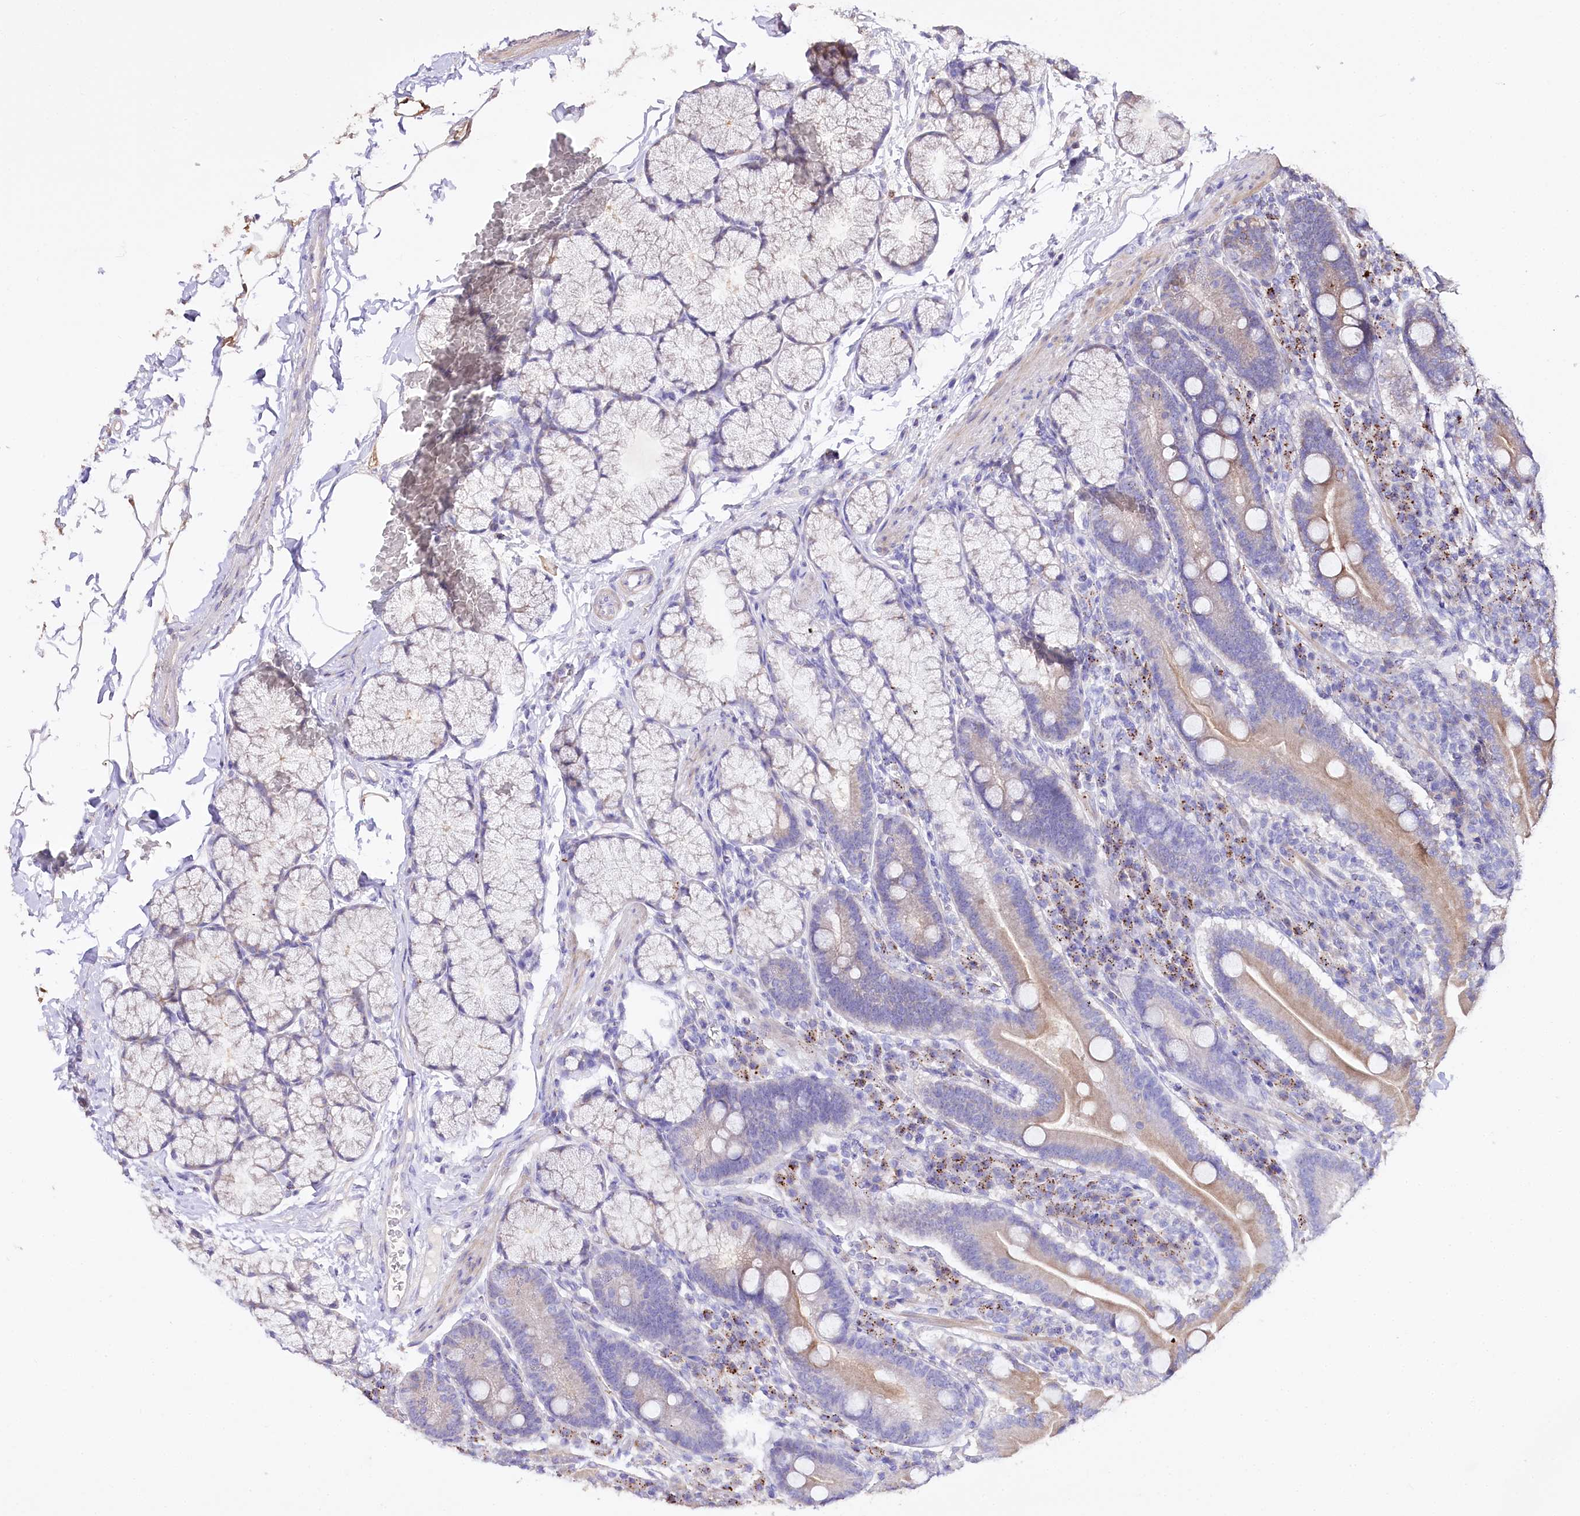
{"staining": {"intensity": "moderate", "quantity": ">75%", "location": "cytoplasmic/membranous"}, "tissue": "duodenum", "cell_type": "Glandular cells", "image_type": "normal", "snomed": [{"axis": "morphology", "description": "Normal tissue, NOS"}, {"axis": "topography", "description": "Duodenum"}], "caption": "This is a histology image of immunohistochemistry staining of unremarkable duodenum, which shows moderate positivity in the cytoplasmic/membranous of glandular cells.", "gene": "PTER", "patient": {"sex": "male", "age": 35}}